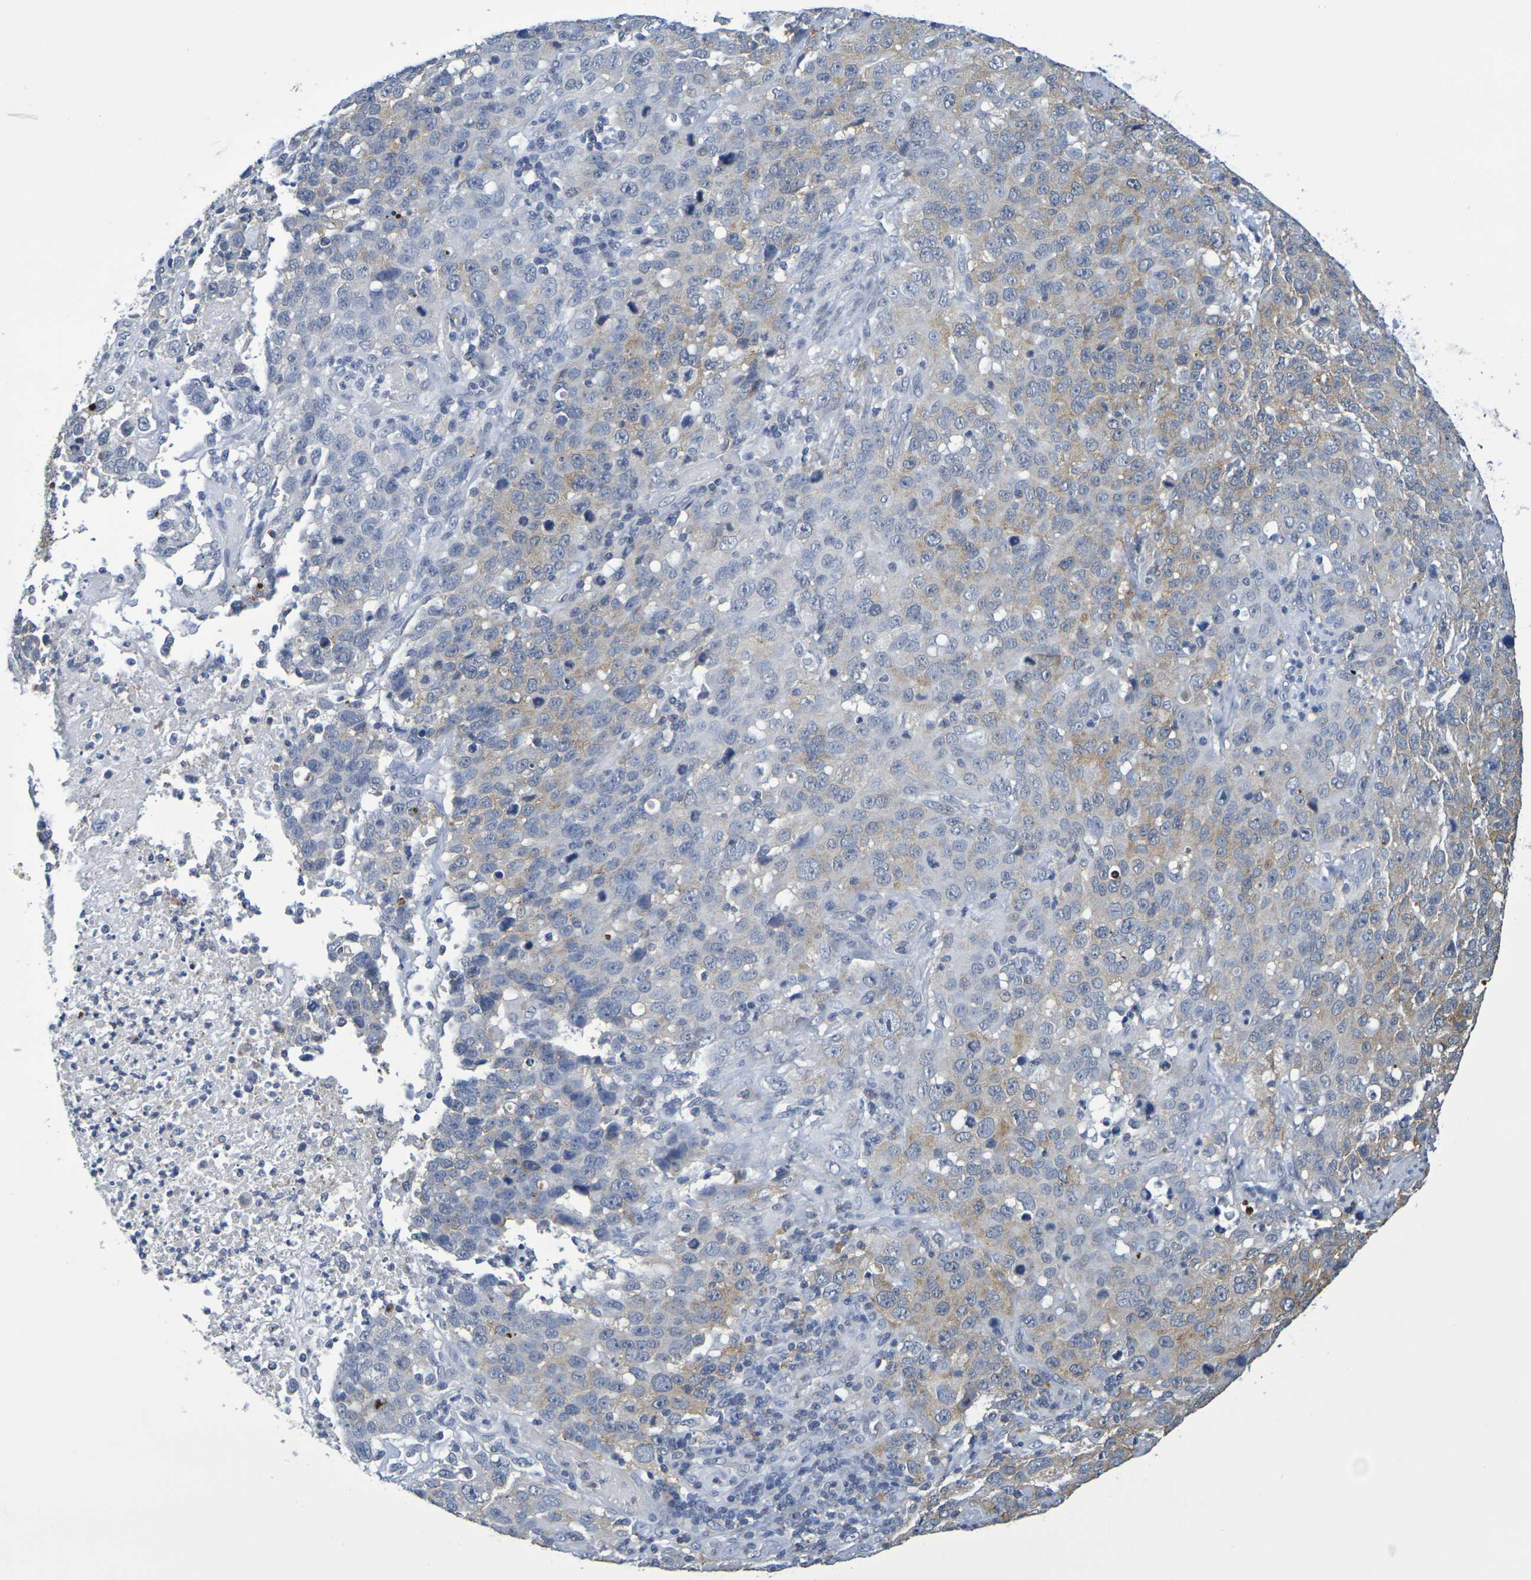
{"staining": {"intensity": "moderate", "quantity": "25%-75%", "location": "cytoplasmic/membranous"}, "tissue": "stomach cancer", "cell_type": "Tumor cells", "image_type": "cancer", "snomed": [{"axis": "morphology", "description": "Normal tissue, NOS"}, {"axis": "morphology", "description": "Adenocarcinoma, NOS"}, {"axis": "topography", "description": "Stomach"}], "caption": "Adenocarcinoma (stomach) stained with a brown dye reveals moderate cytoplasmic/membranous positive staining in approximately 25%-75% of tumor cells.", "gene": "CHRNB1", "patient": {"sex": "male", "age": 48}}